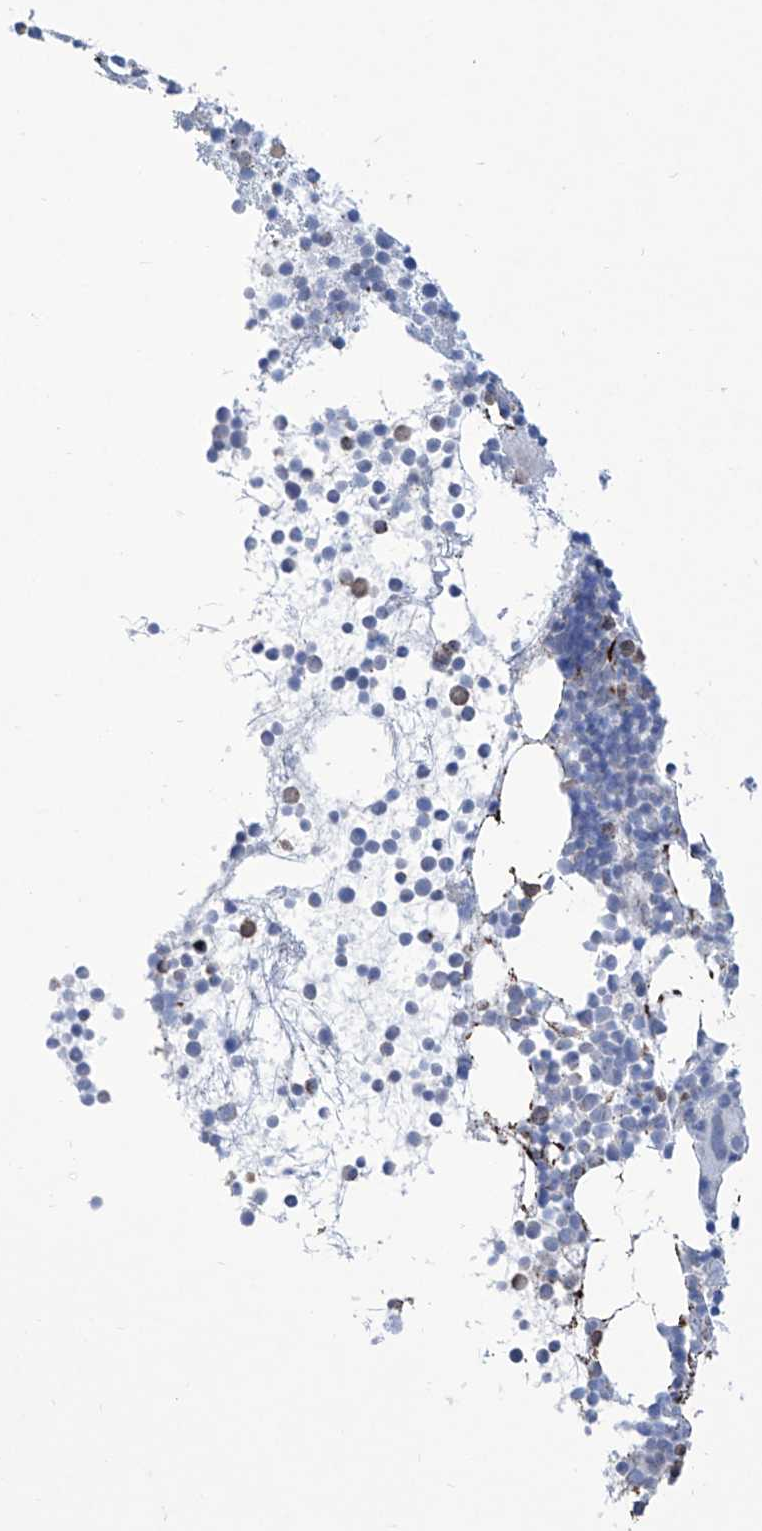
{"staining": {"intensity": "moderate", "quantity": "<25%", "location": "cytoplasmic/membranous"}, "tissue": "bone marrow", "cell_type": "Hematopoietic cells", "image_type": "normal", "snomed": [{"axis": "morphology", "description": "Normal tissue, NOS"}, {"axis": "topography", "description": "Bone marrow"}], "caption": "Protein expression analysis of benign bone marrow exhibits moderate cytoplasmic/membranous staining in about <25% of hematopoietic cells.", "gene": "ALDH6A1", "patient": {"sex": "female", "age": 57}}